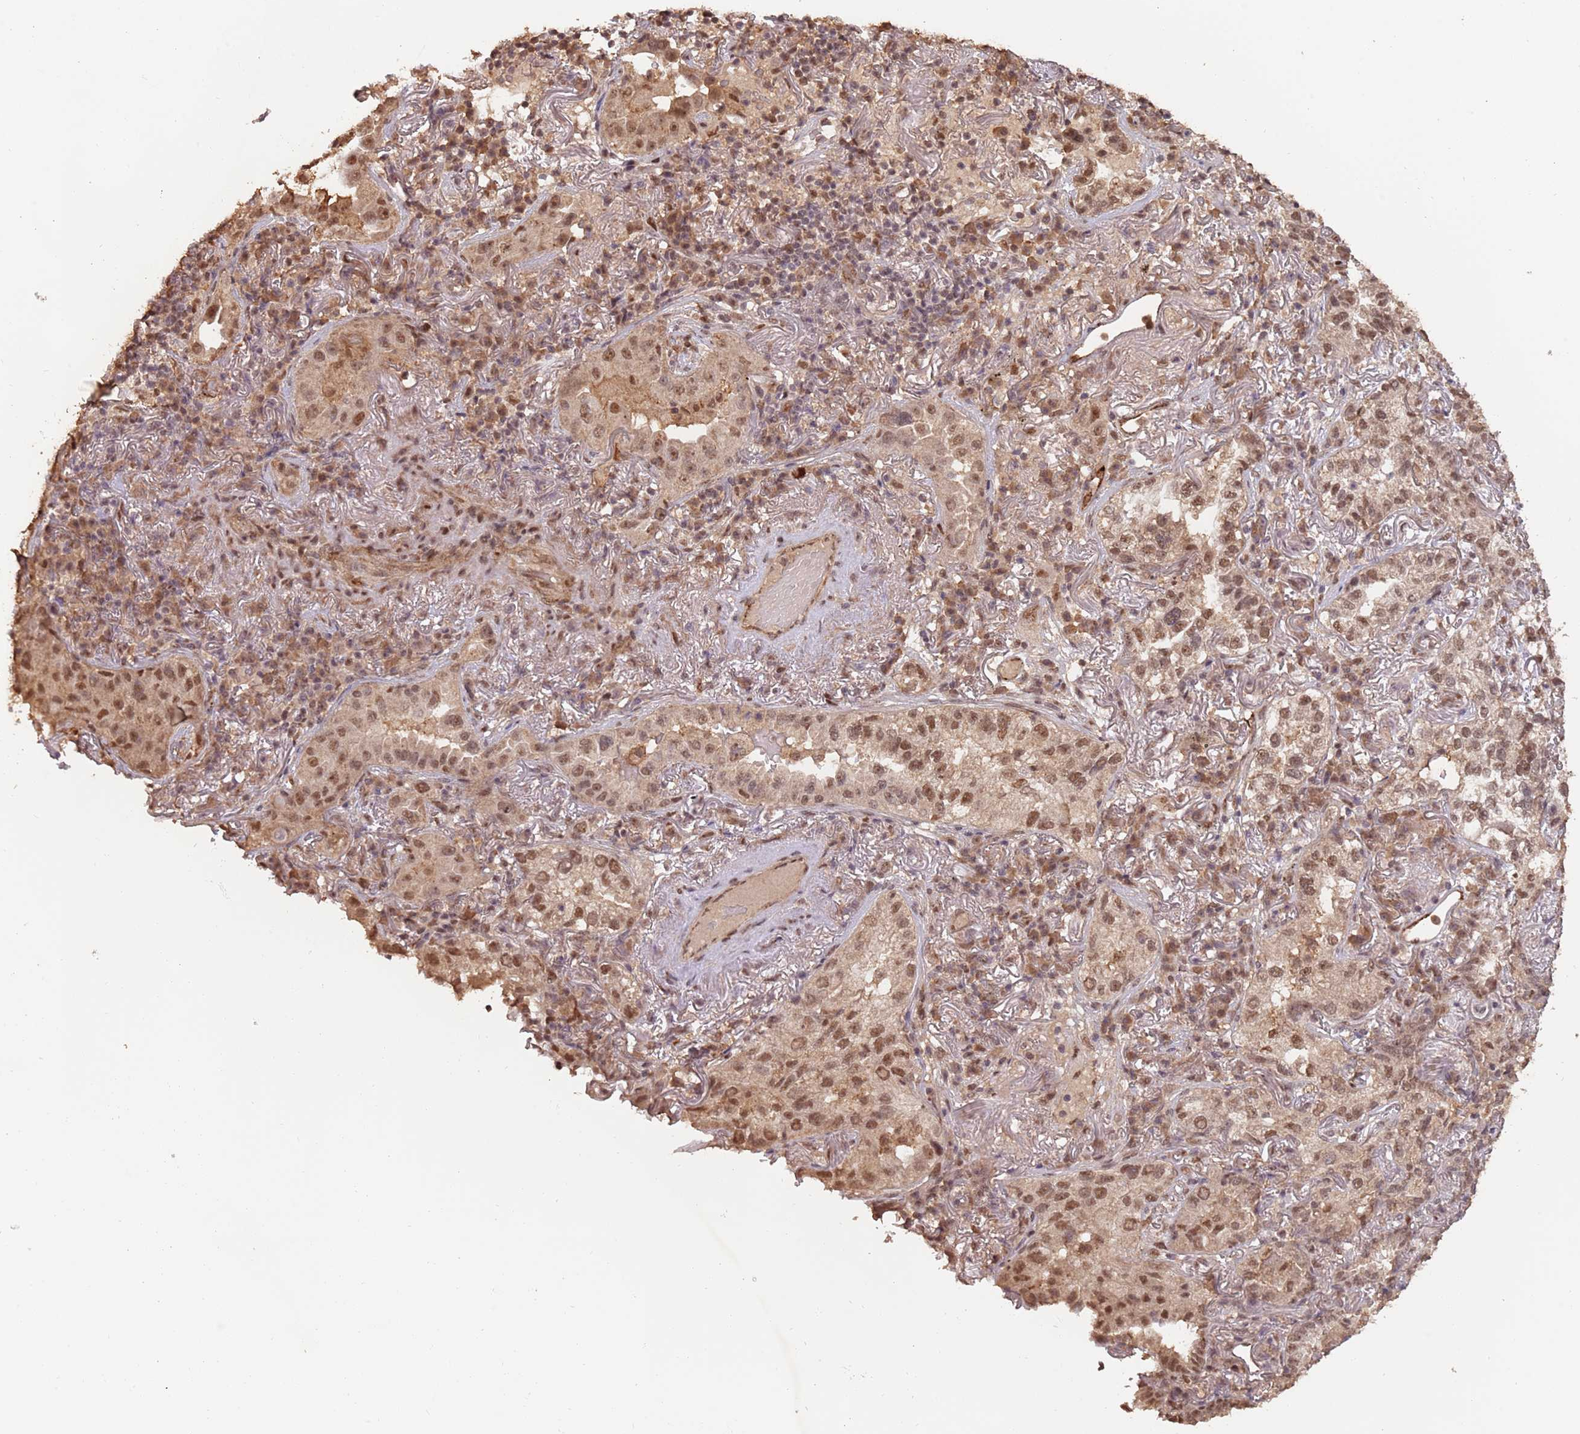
{"staining": {"intensity": "moderate", "quantity": ">75%", "location": "nuclear"}, "tissue": "lung cancer", "cell_type": "Tumor cells", "image_type": "cancer", "snomed": [{"axis": "morphology", "description": "Adenocarcinoma, NOS"}, {"axis": "topography", "description": "Lung"}], "caption": "IHC of human adenocarcinoma (lung) demonstrates medium levels of moderate nuclear positivity in about >75% of tumor cells.", "gene": "RFXANK", "patient": {"sex": "female", "age": 69}}